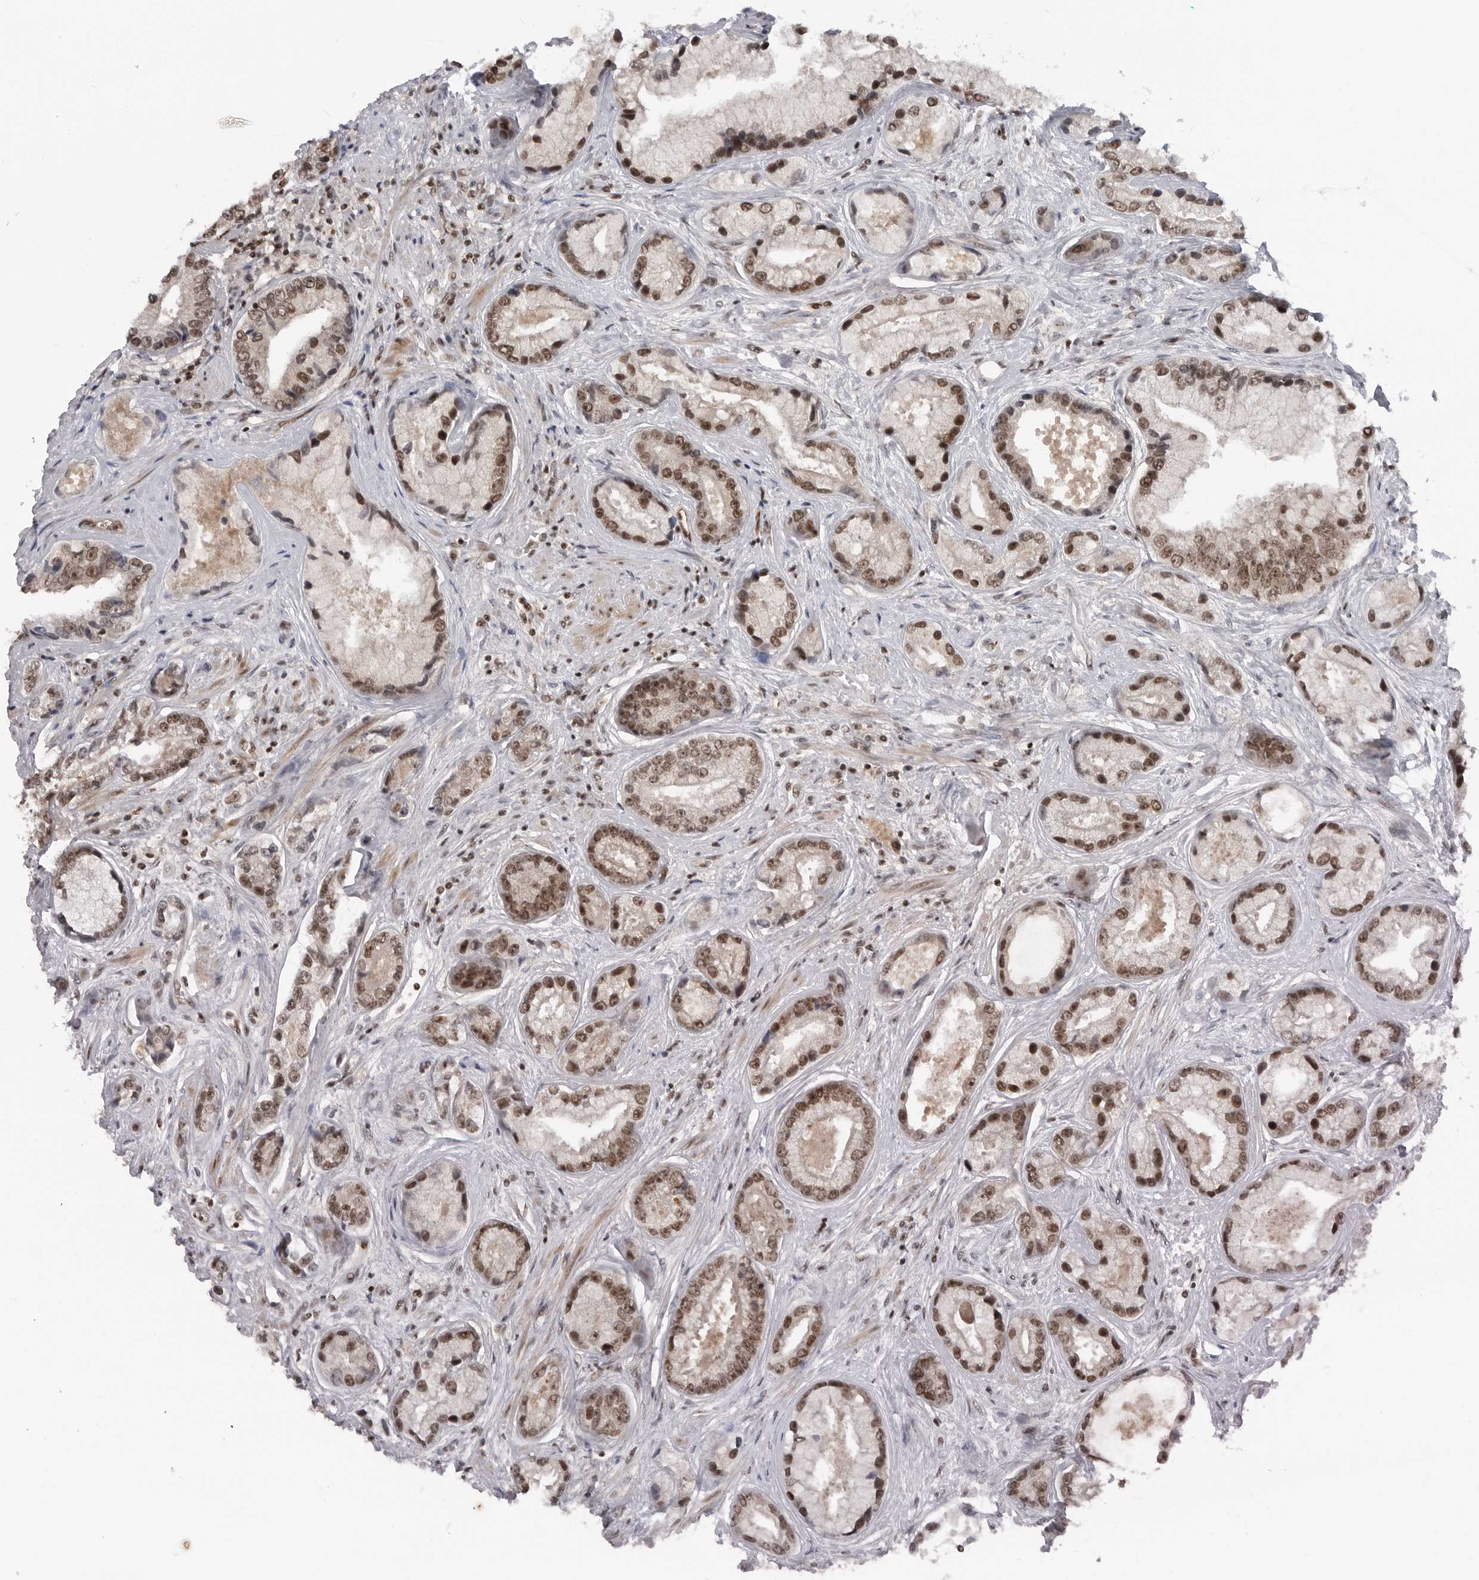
{"staining": {"intensity": "moderate", "quantity": ">75%", "location": "nuclear"}, "tissue": "prostate cancer", "cell_type": "Tumor cells", "image_type": "cancer", "snomed": [{"axis": "morphology", "description": "Adenocarcinoma, High grade"}, {"axis": "topography", "description": "Prostate"}], "caption": "Human high-grade adenocarcinoma (prostate) stained for a protein (brown) reveals moderate nuclear positive expression in about >75% of tumor cells.", "gene": "TRIM66", "patient": {"sex": "male", "age": 61}}